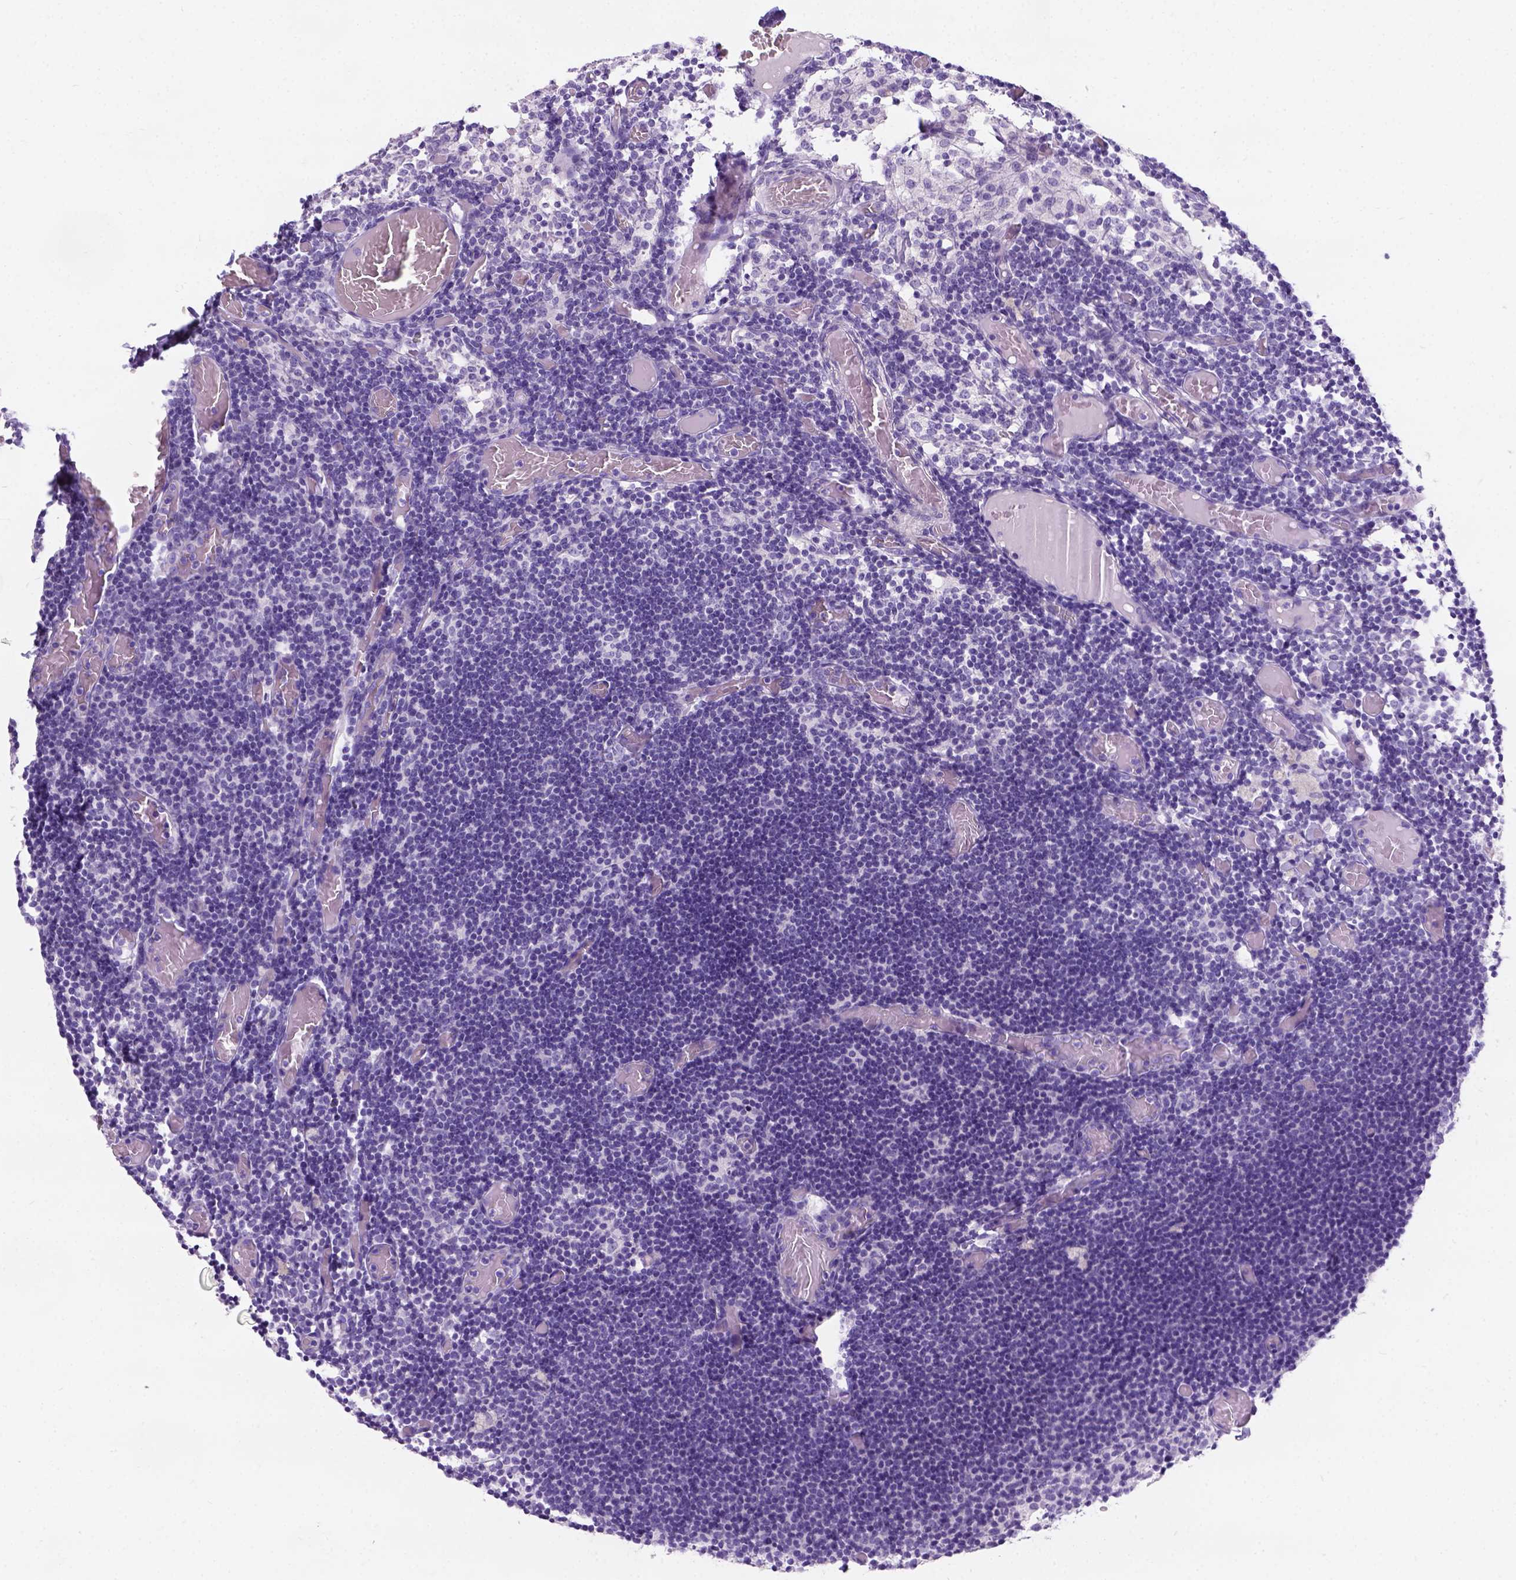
{"staining": {"intensity": "negative", "quantity": "none", "location": "none"}, "tissue": "lymph node", "cell_type": "Germinal center cells", "image_type": "normal", "snomed": [{"axis": "morphology", "description": "Normal tissue, NOS"}, {"axis": "topography", "description": "Lymph node"}], "caption": "Immunohistochemistry image of benign lymph node: lymph node stained with DAB (3,3'-diaminobenzidine) exhibits no significant protein staining in germinal center cells.", "gene": "C7orf57", "patient": {"sex": "female", "age": 41}}